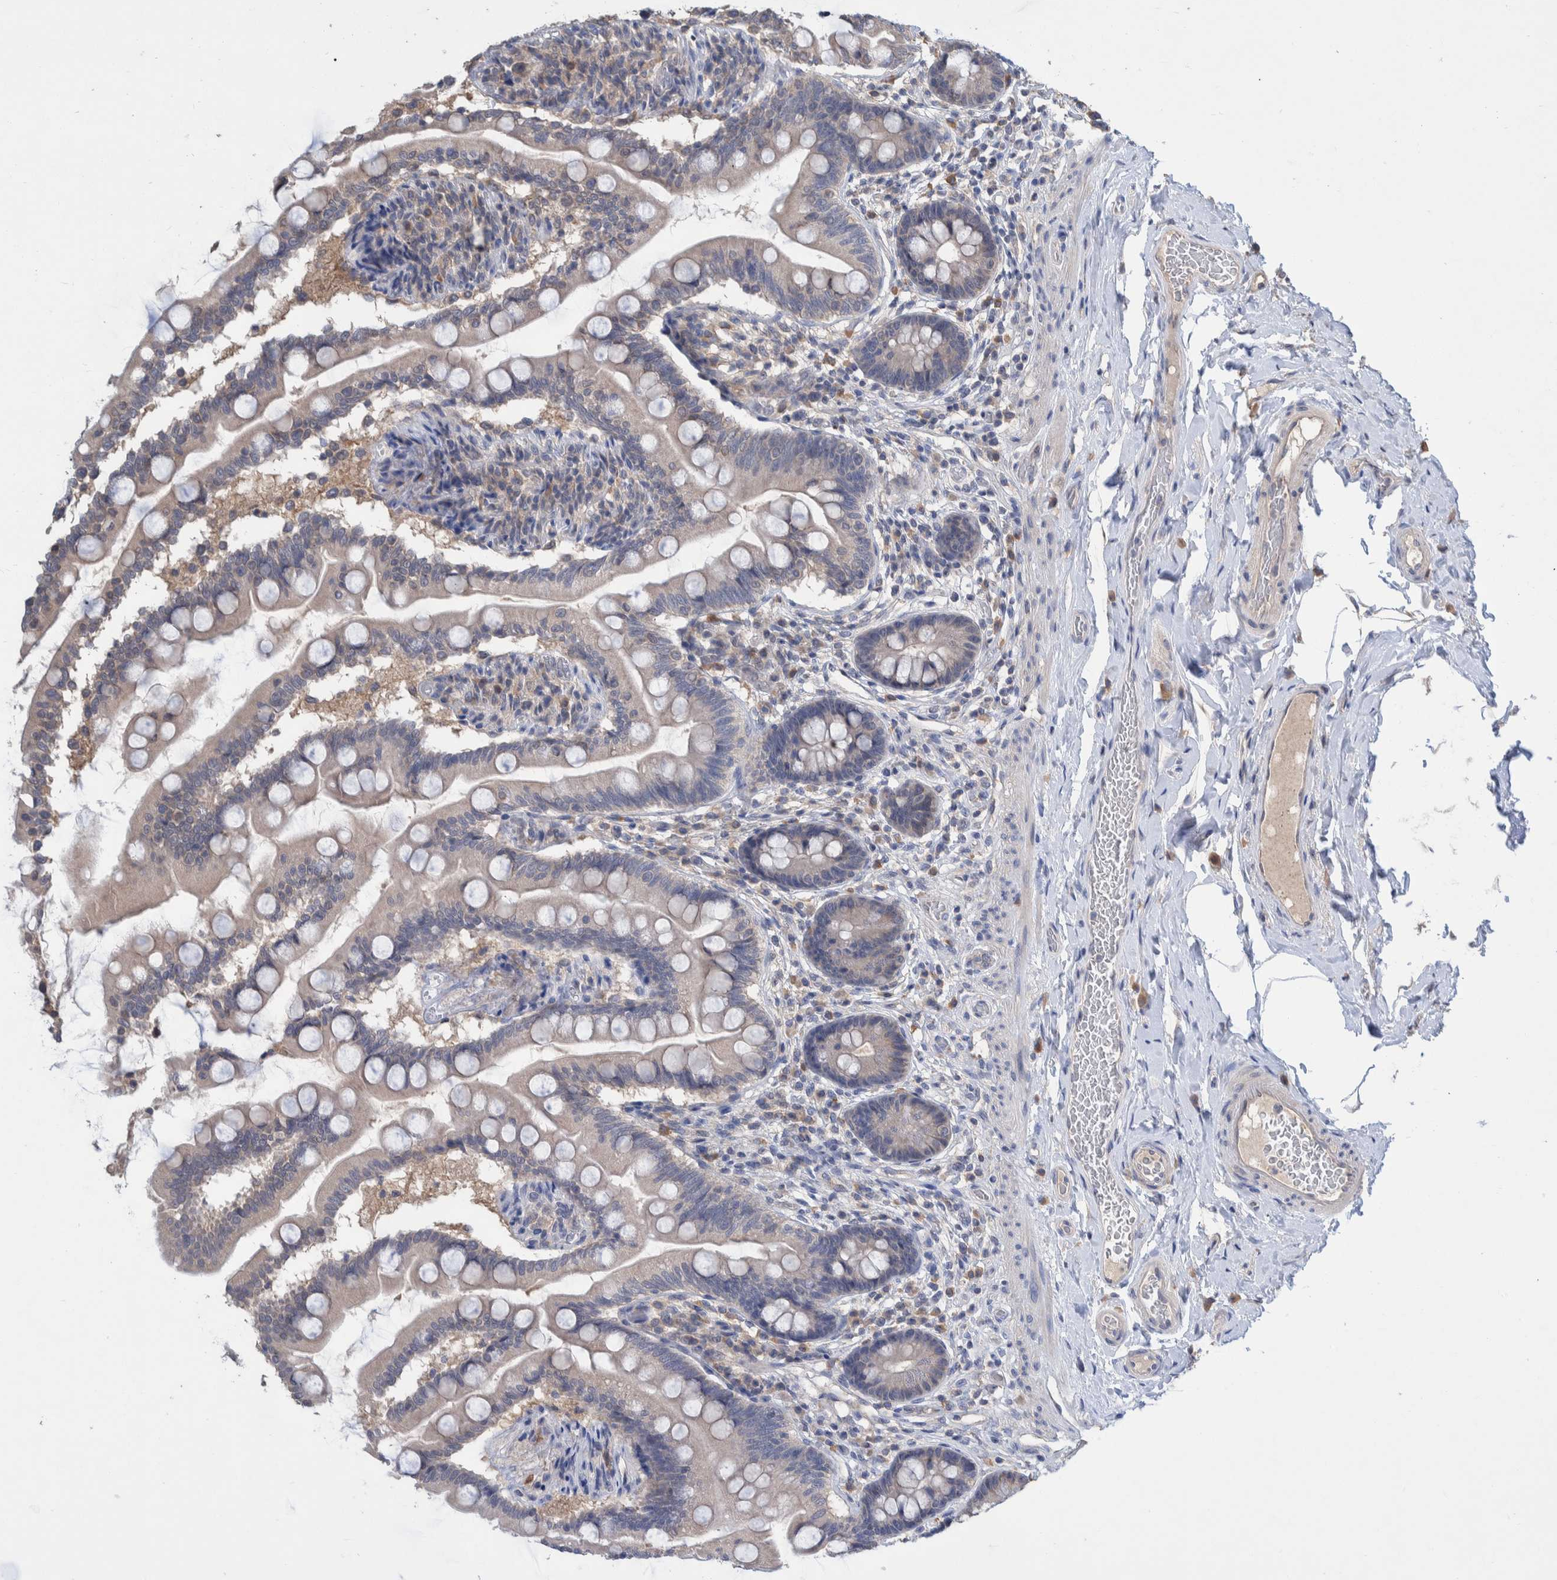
{"staining": {"intensity": "weak", "quantity": "25%-75%", "location": "cytoplasmic/membranous"}, "tissue": "small intestine", "cell_type": "Glandular cells", "image_type": "normal", "snomed": [{"axis": "morphology", "description": "Normal tissue, NOS"}, {"axis": "topography", "description": "Small intestine"}], "caption": "Immunohistochemical staining of unremarkable human small intestine displays 25%-75% levels of weak cytoplasmic/membranous protein expression in approximately 25%-75% of glandular cells.", "gene": "PLPBP", "patient": {"sex": "female", "age": 56}}